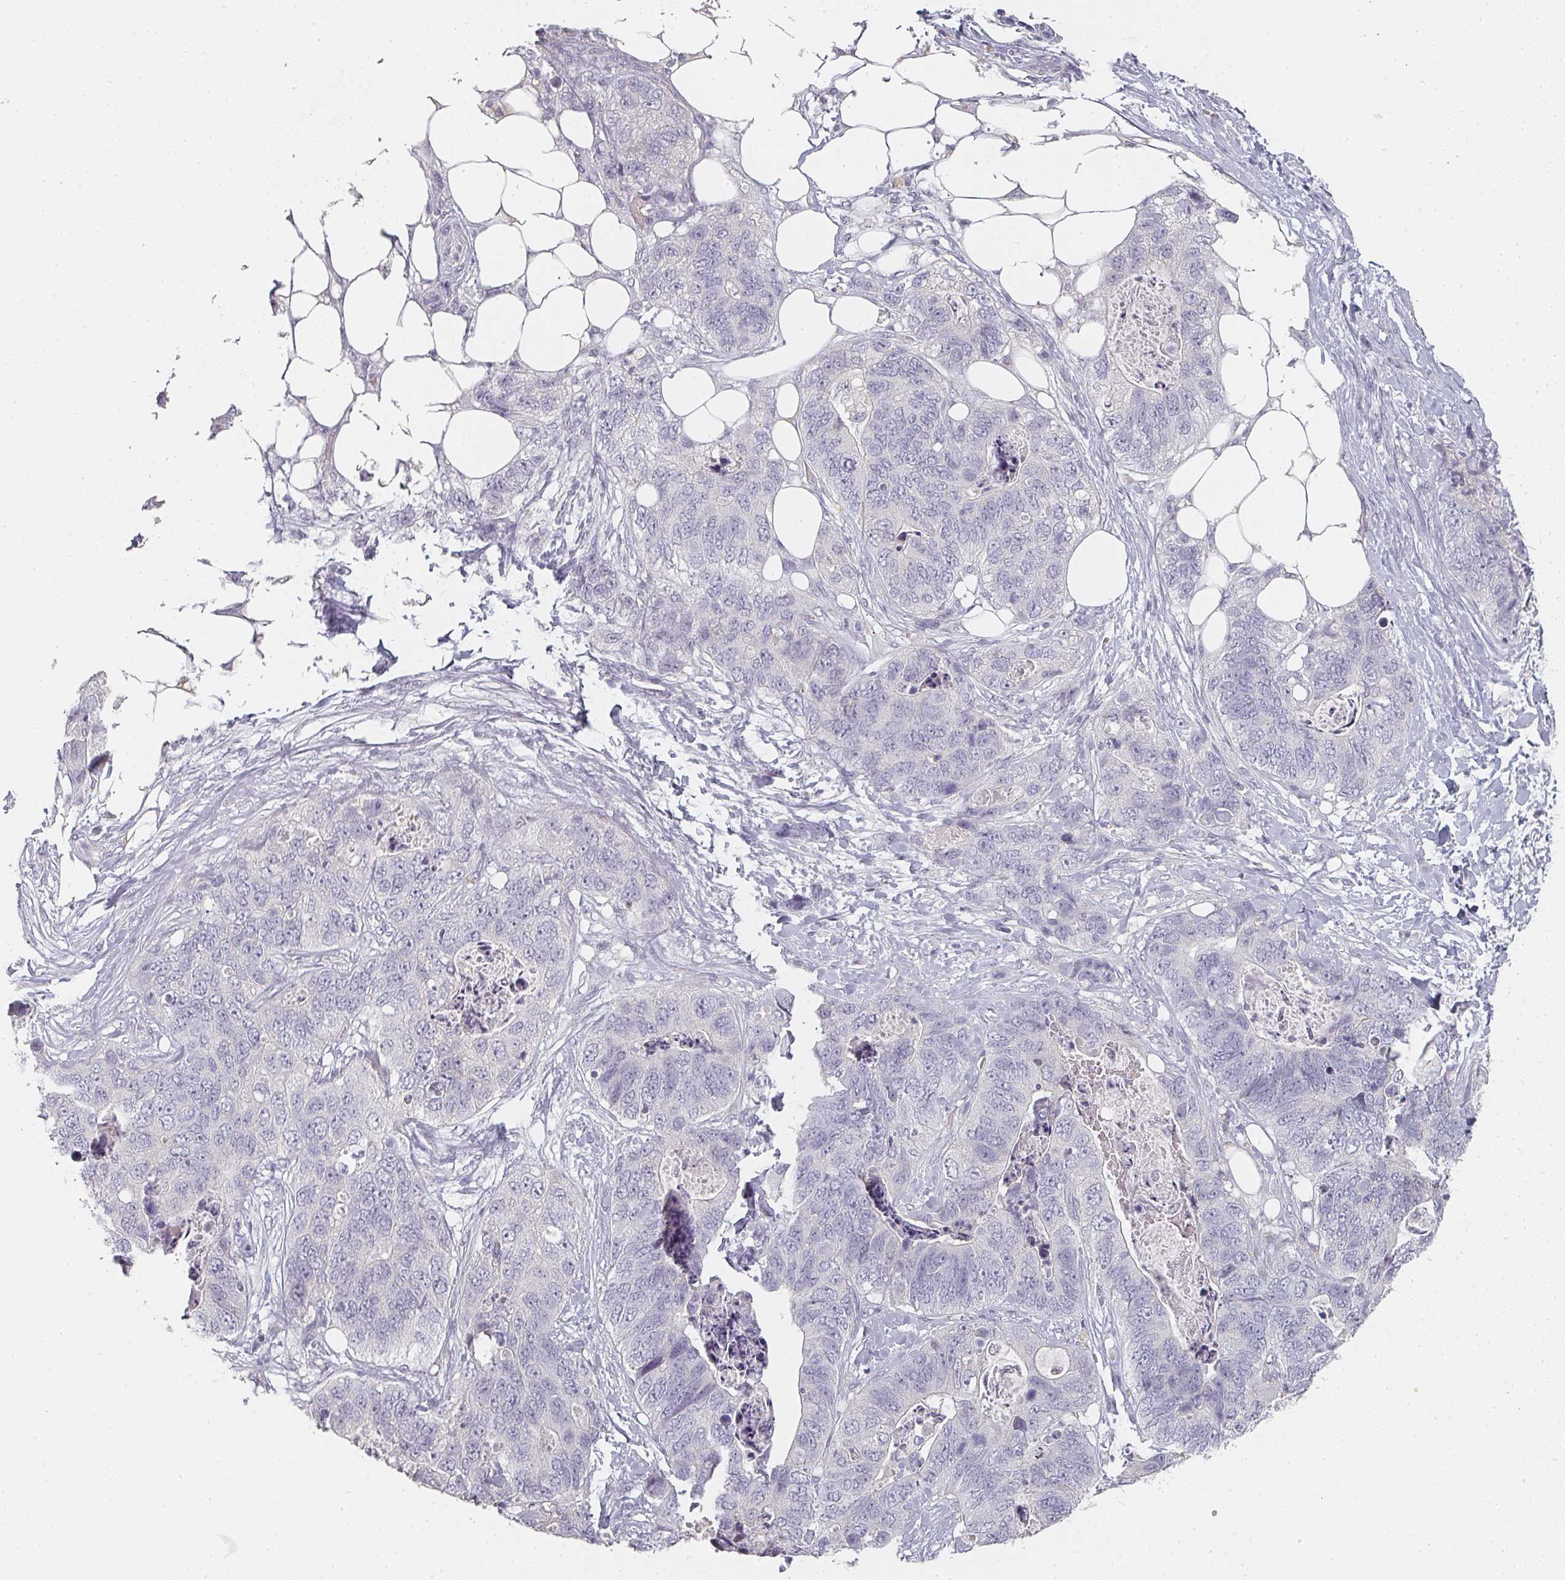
{"staining": {"intensity": "negative", "quantity": "none", "location": "none"}, "tissue": "stomach cancer", "cell_type": "Tumor cells", "image_type": "cancer", "snomed": [{"axis": "morphology", "description": "Adenocarcinoma, NOS"}, {"axis": "topography", "description": "Stomach"}], "caption": "The micrograph demonstrates no significant staining in tumor cells of stomach cancer (adenocarcinoma). Brightfield microscopy of IHC stained with DAB (3,3'-diaminobenzidine) (brown) and hematoxylin (blue), captured at high magnification.", "gene": "SHISA2", "patient": {"sex": "female", "age": 89}}